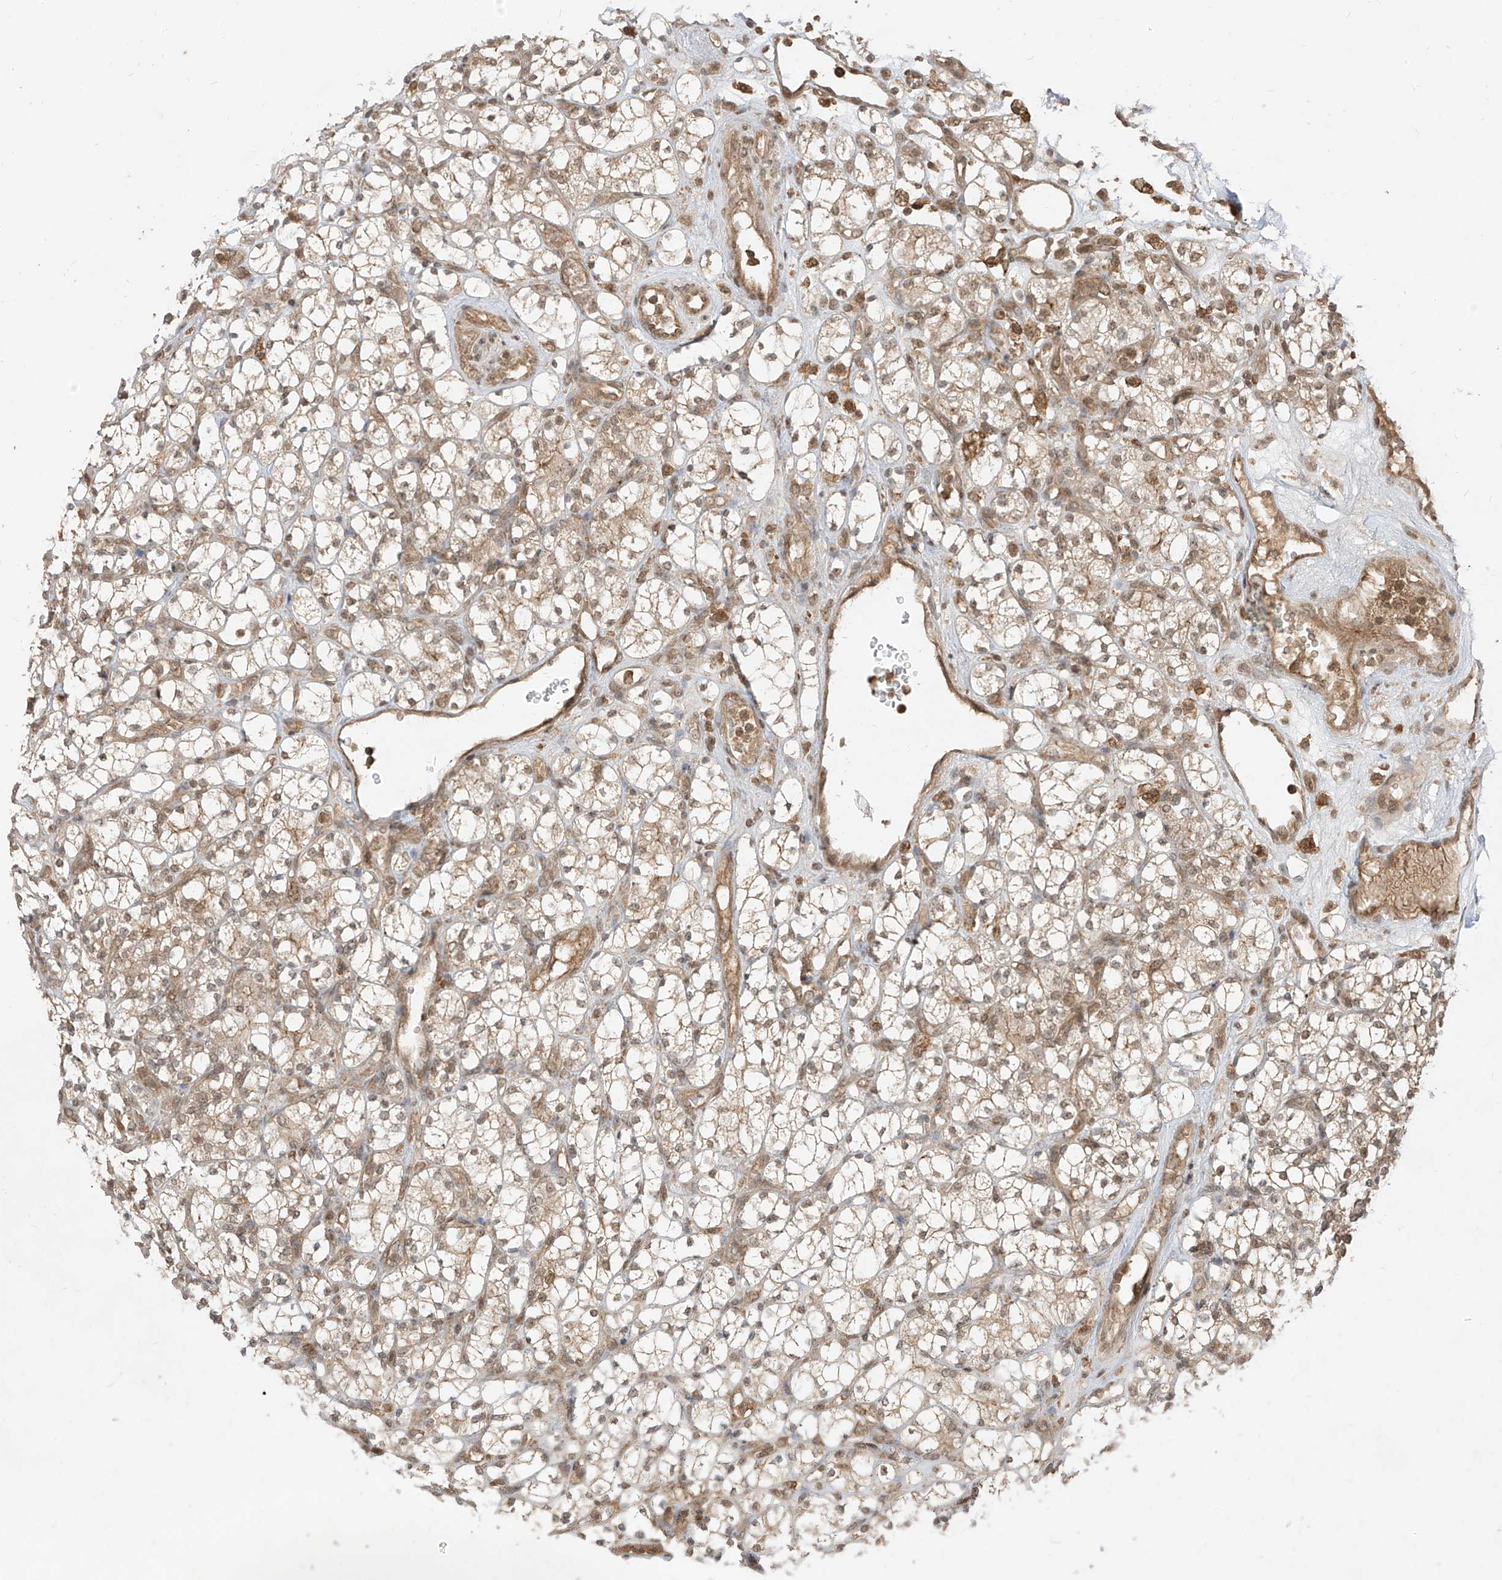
{"staining": {"intensity": "weak", "quantity": ">75%", "location": "cytoplasmic/membranous,nuclear"}, "tissue": "renal cancer", "cell_type": "Tumor cells", "image_type": "cancer", "snomed": [{"axis": "morphology", "description": "Adenocarcinoma, NOS"}, {"axis": "topography", "description": "Kidney"}], "caption": "Renal adenocarcinoma tissue reveals weak cytoplasmic/membranous and nuclear staining in approximately >75% of tumor cells, visualized by immunohistochemistry.", "gene": "LCOR", "patient": {"sex": "male", "age": 77}}